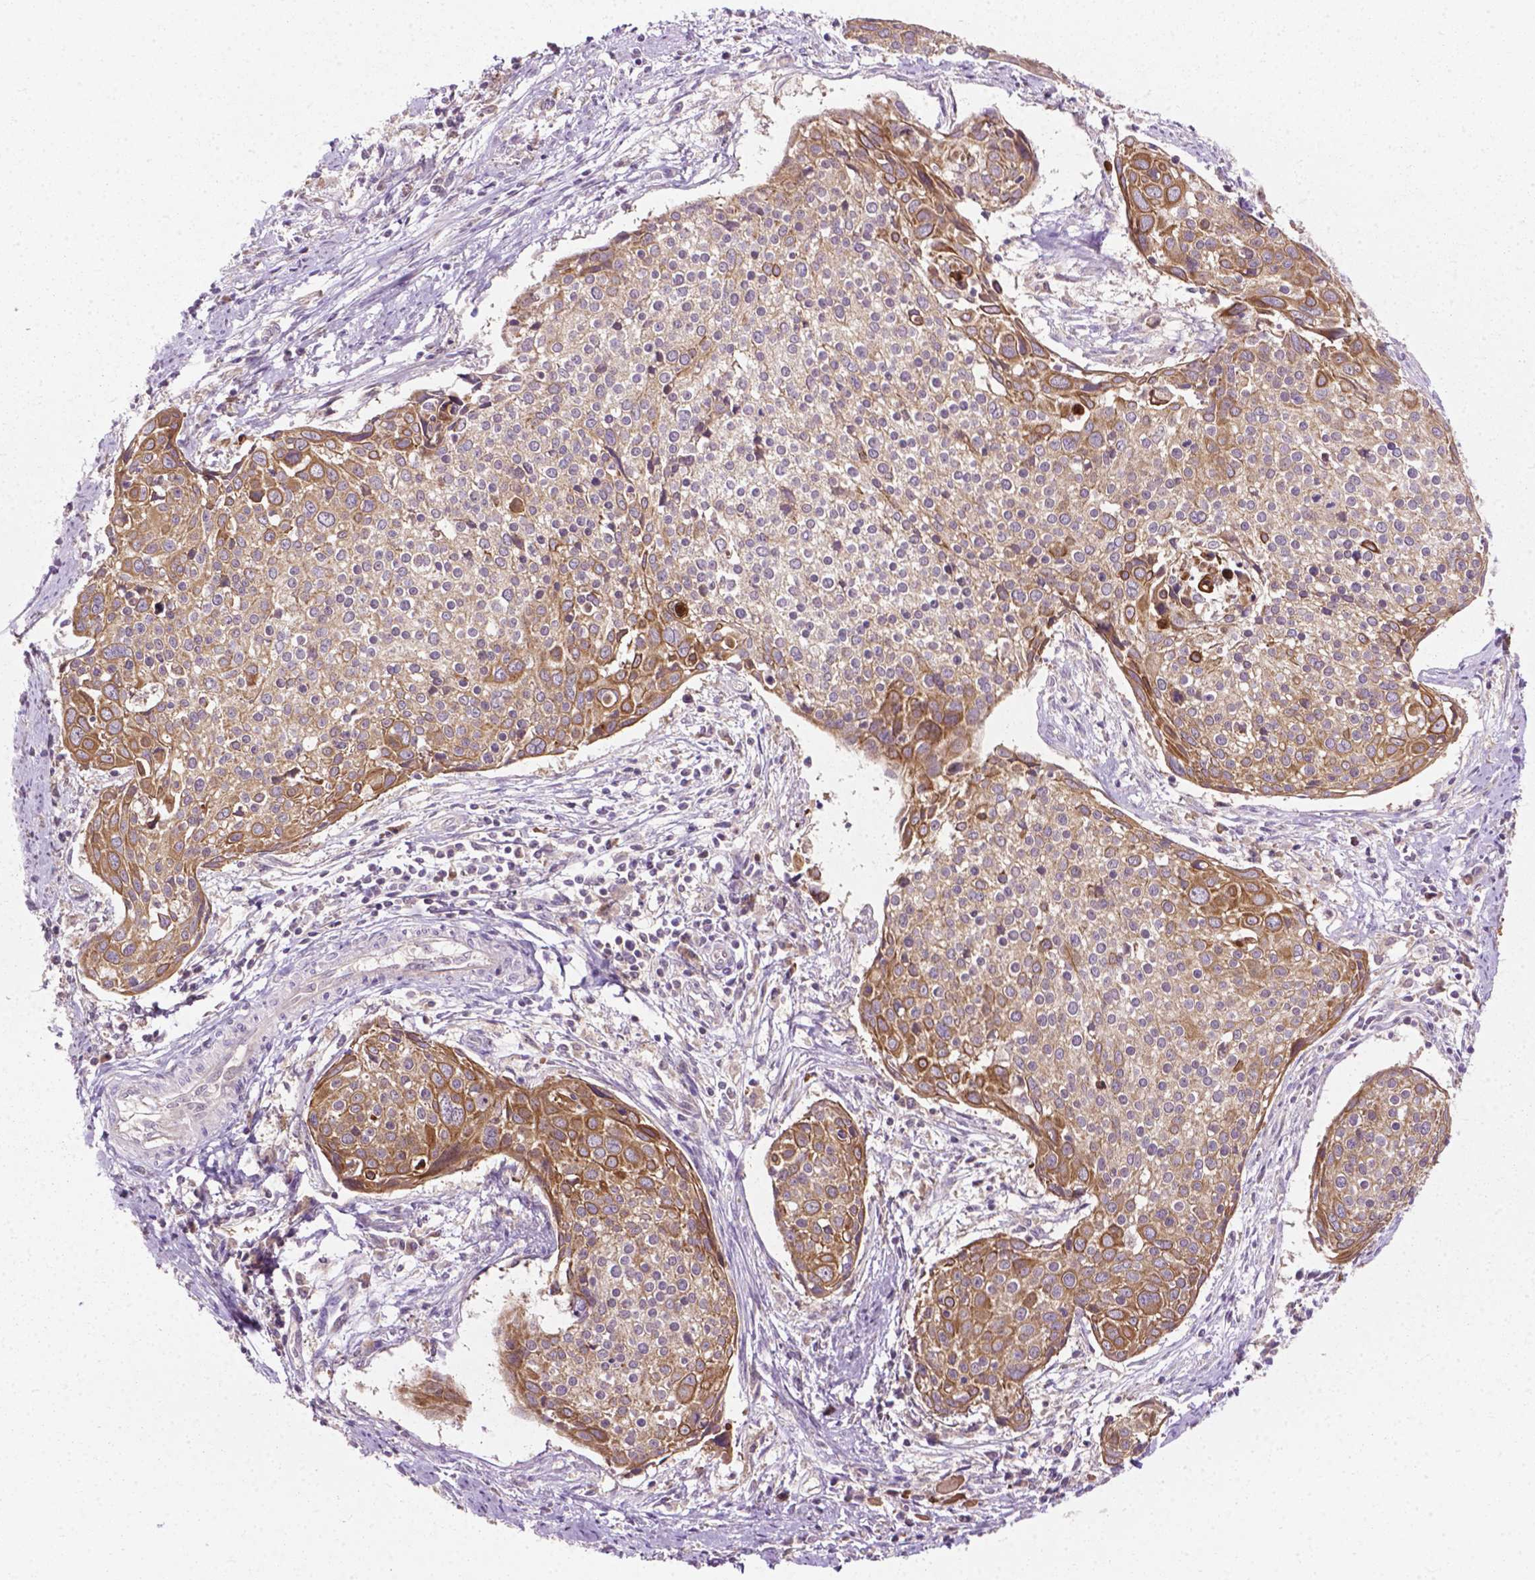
{"staining": {"intensity": "moderate", "quantity": "25%-75%", "location": "cytoplasmic/membranous"}, "tissue": "cervical cancer", "cell_type": "Tumor cells", "image_type": "cancer", "snomed": [{"axis": "morphology", "description": "Squamous cell carcinoma, NOS"}, {"axis": "topography", "description": "Cervix"}], "caption": "Immunohistochemical staining of human cervical squamous cell carcinoma shows medium levels of moderate cytoplasmic/membranous protein staining in approximately 25%-75% of tumor cells.", "gene": "MZT1", "patient": {"sex": "female", "age": 39}}